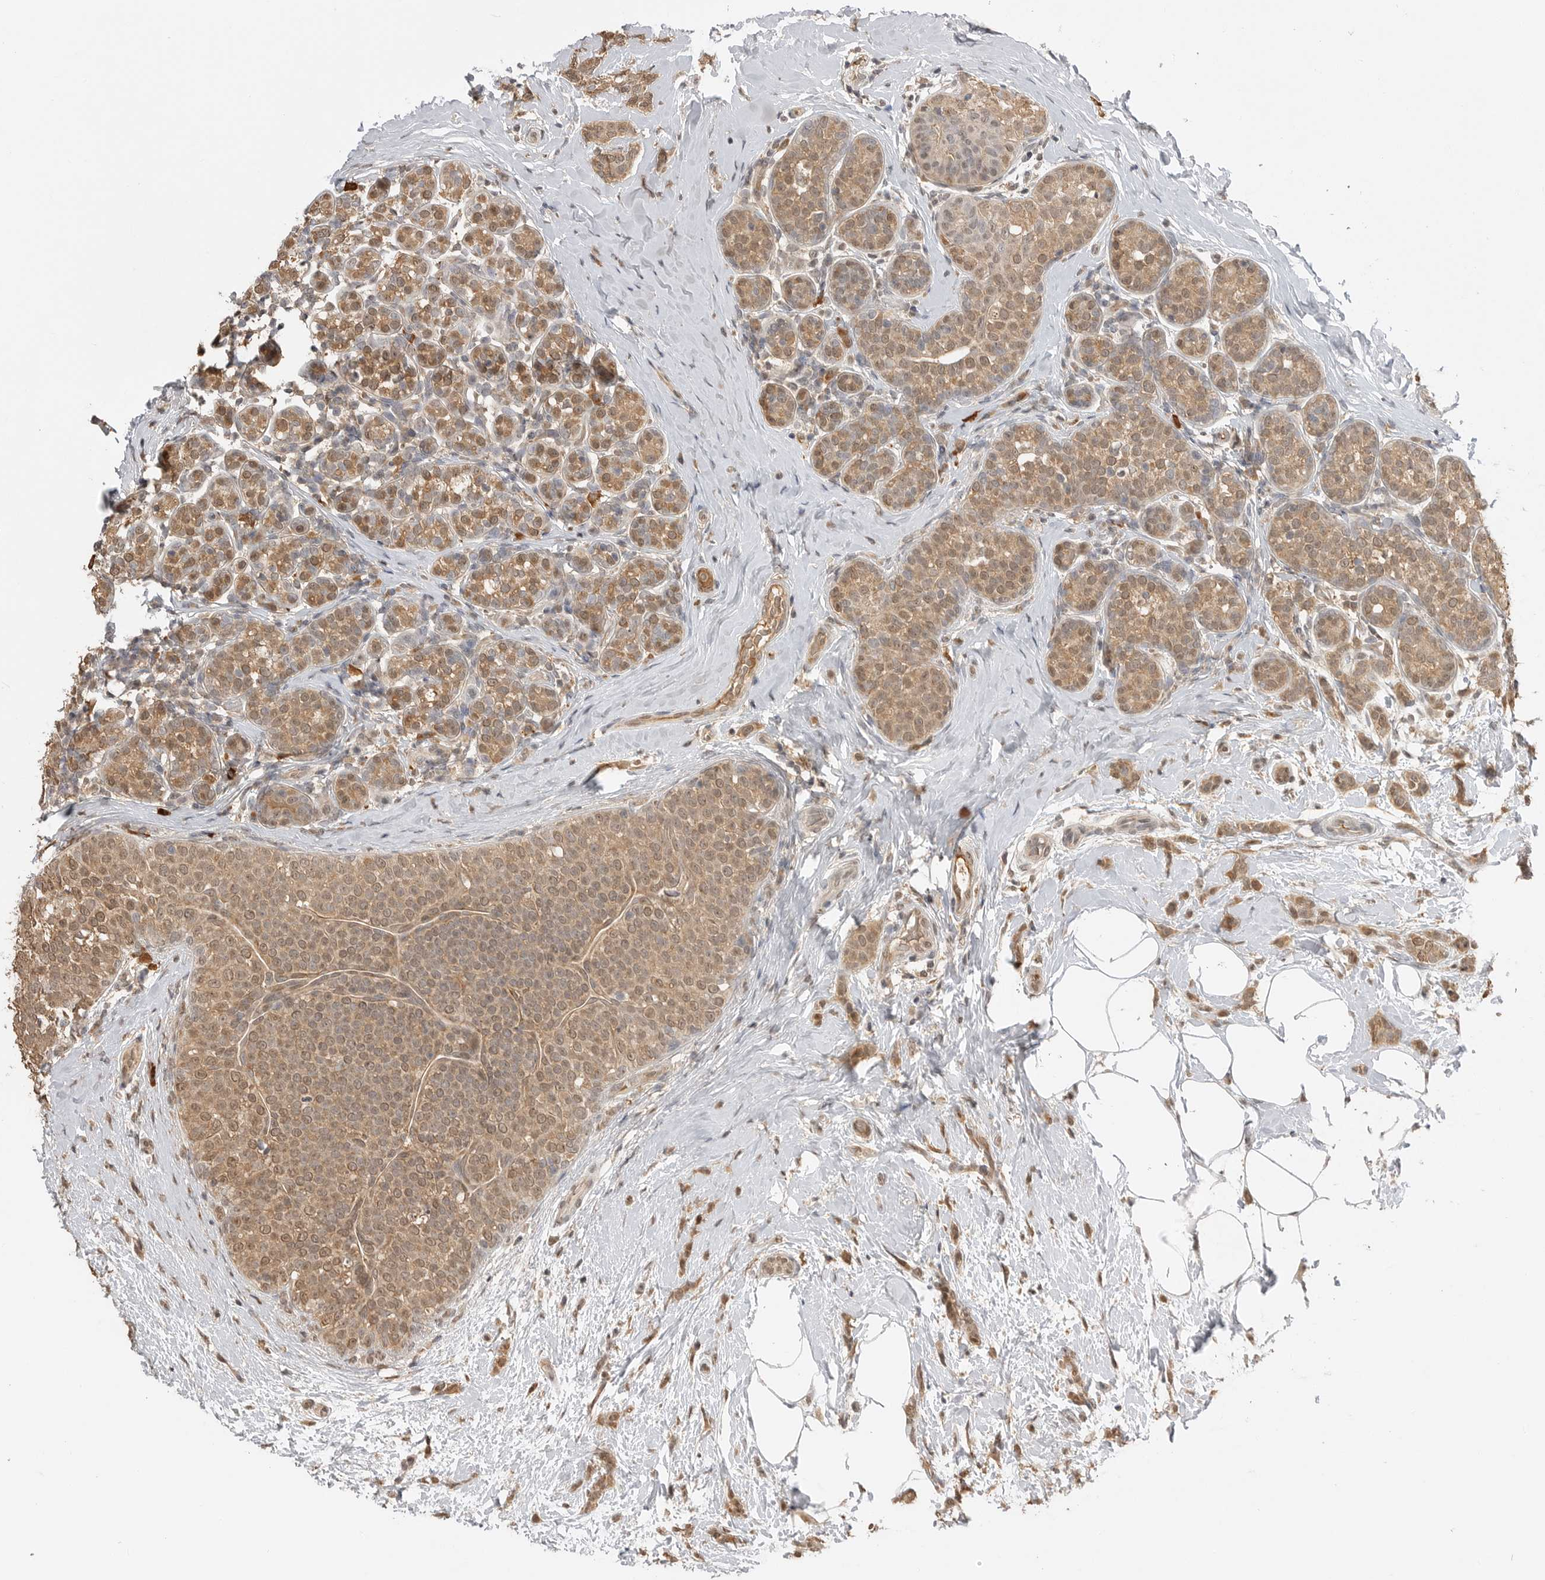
{"staining": {"intensity": "moderate", "quantity": ">75%", "location": "cytoplasmic/membranous,nuclear"}, "tissue": "breast cancer", "cell_type": "Tumor cells", "image_type": "cancer", "snomed": [{"axis": "morphology", "description": "Lobular carcinoma, in situ"}, {"axis": "morphology", "description": "Lobular carcinoma"}, {"axis": "topography", "description": "Breast"}], "caption": "Immunohistochemical staining of lobular carcinoma in situ (breast) displays moderate cytoplasmic/membranous and nuclear protein positivity in approximately >75% of tumor cells.", "gene": "ASPSCR1", "patient": {"sex": "female", "age": 41}}